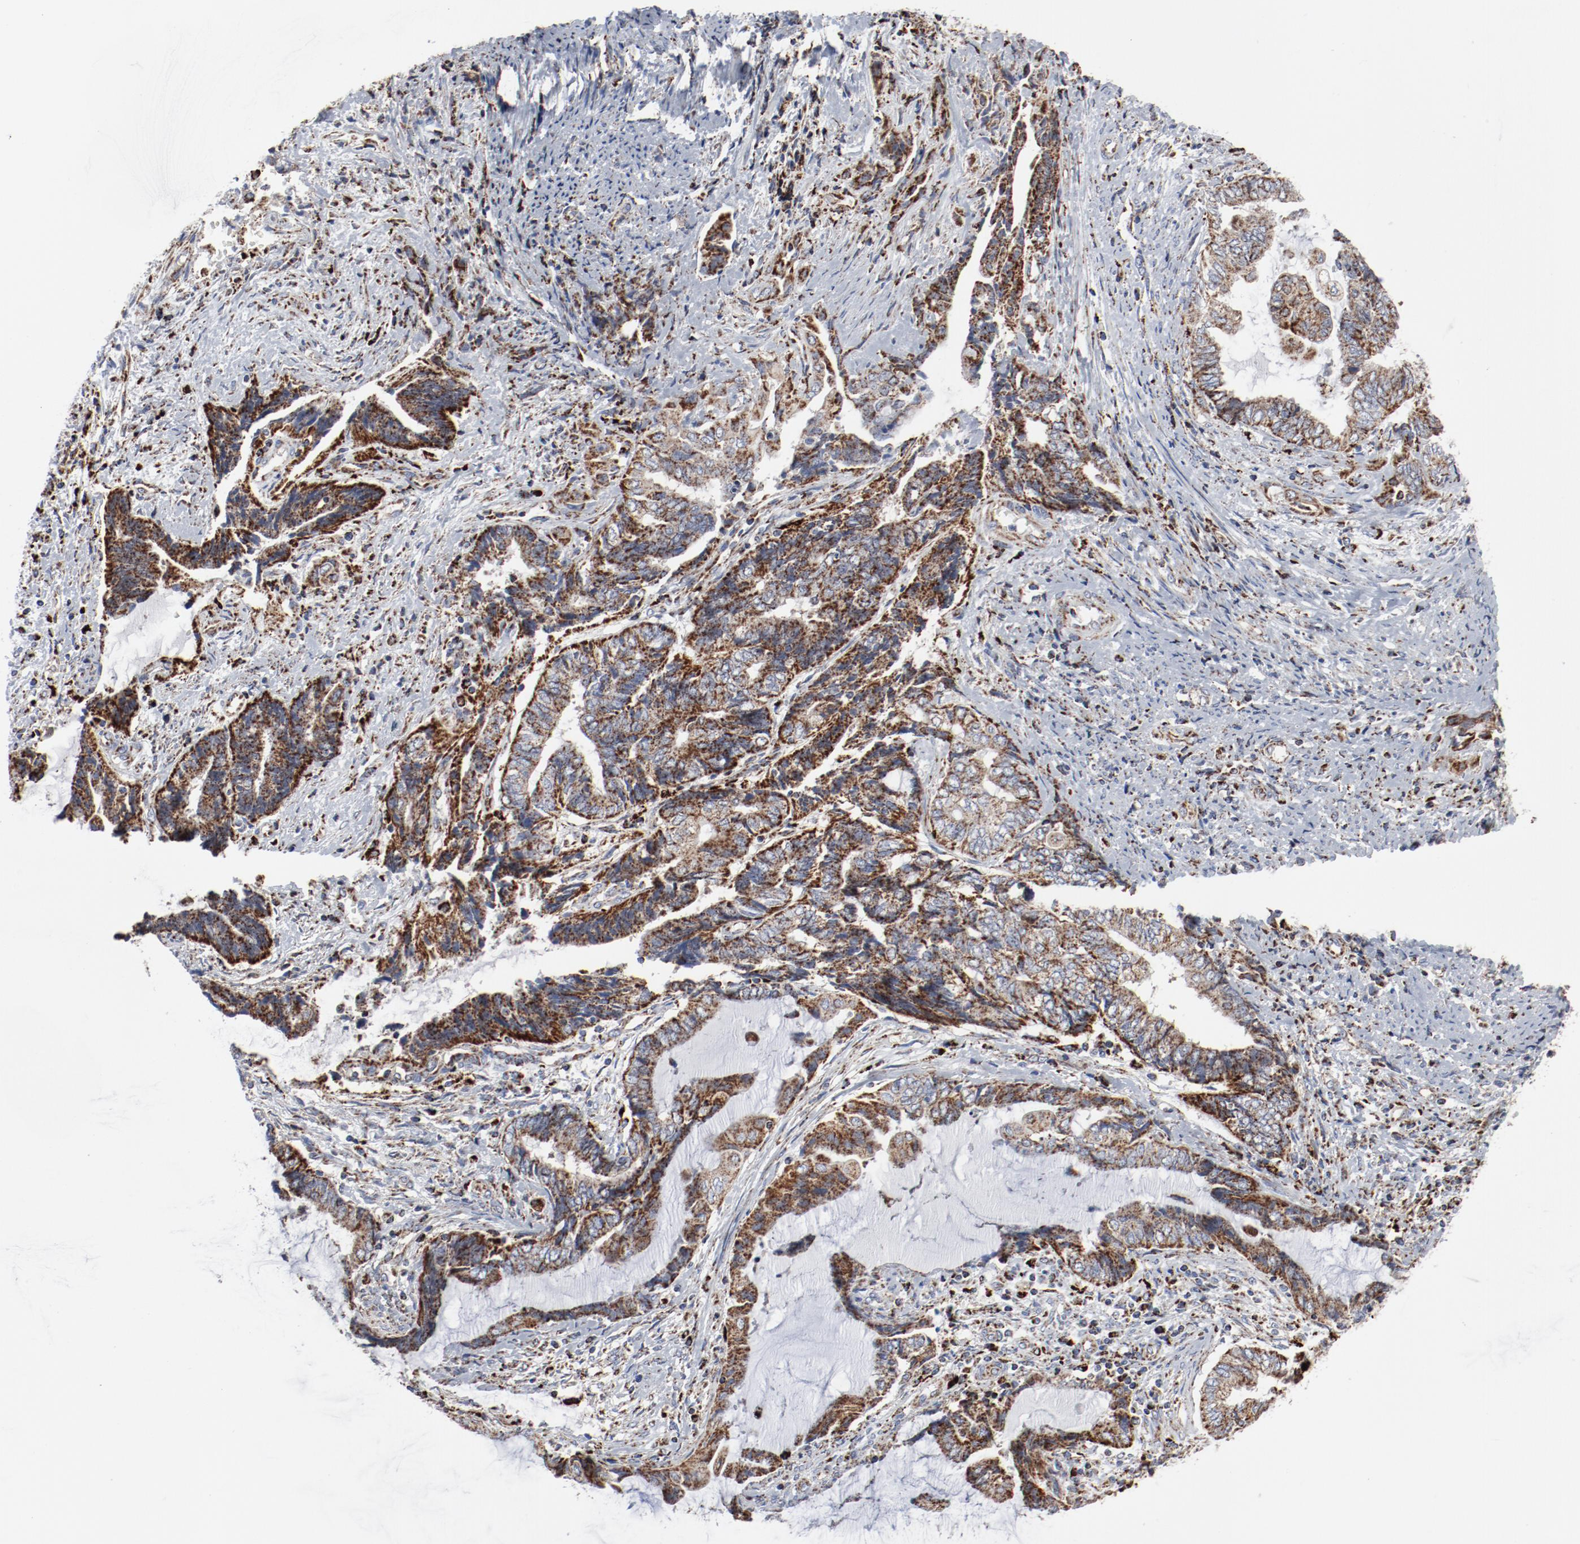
{"staining": {"intensity": "moderate", "quantity": ">75%", "location": "cytoplasmic/membranous"}, "tissue": "endometrial cancer", "cell_type": "Tumor cells", "image_type": "cancer", "snomed": [{"axis": "morphology", "description": "Adenocarcinoma, NOS"}, {"axis": "topography", "description": "Uterus"}, {"axis": "topography", "description": "Endometrium"}], "caption": "Moderate cytoplasmic/membranous expression is appreciated in approximately >75% of tumor cells in endometrial cancer (adenocarcinoma).", "gene": "SETD3", "patient": {"sex": "female", "age": 70}}